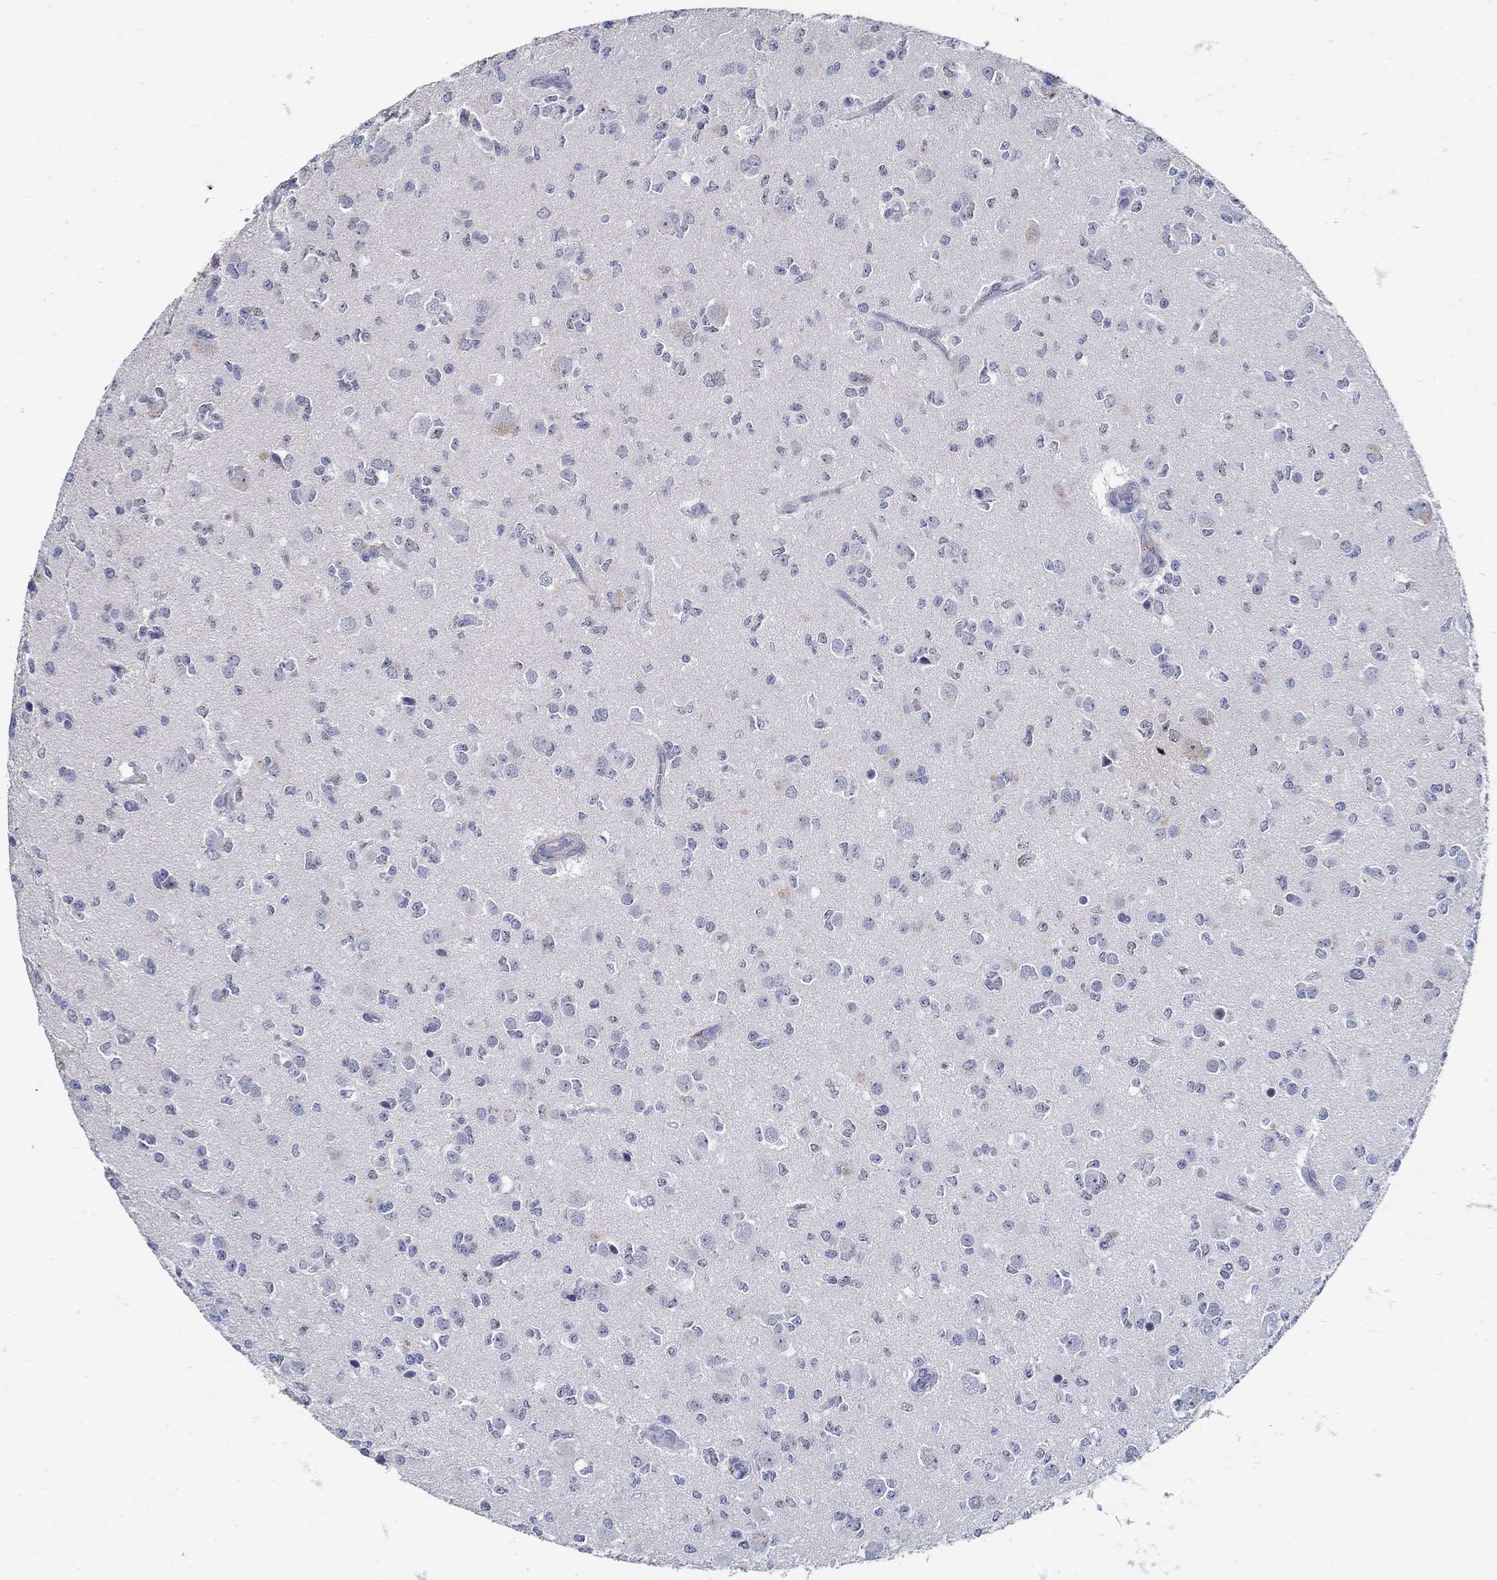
{"staining": {"intensity": "negative", "quantity": "none", "location": "none"}, "tissue": "glioma", "cell_type": "Tumor cells", "image_type": "cancer", "snomed": [{"axis": "morphology", "description": "Glioma, malignant, Low grade"}, {"axis": "topography", "description": "Brain"}], "caption": "High power microscopy micrograph of an immunohistochemistry histopathology image of malignant glioma (low-grade), revealing no significant positivity in tumor cells.", "gene": "USP29", "patient": {"sex": "female", "age": 45}}